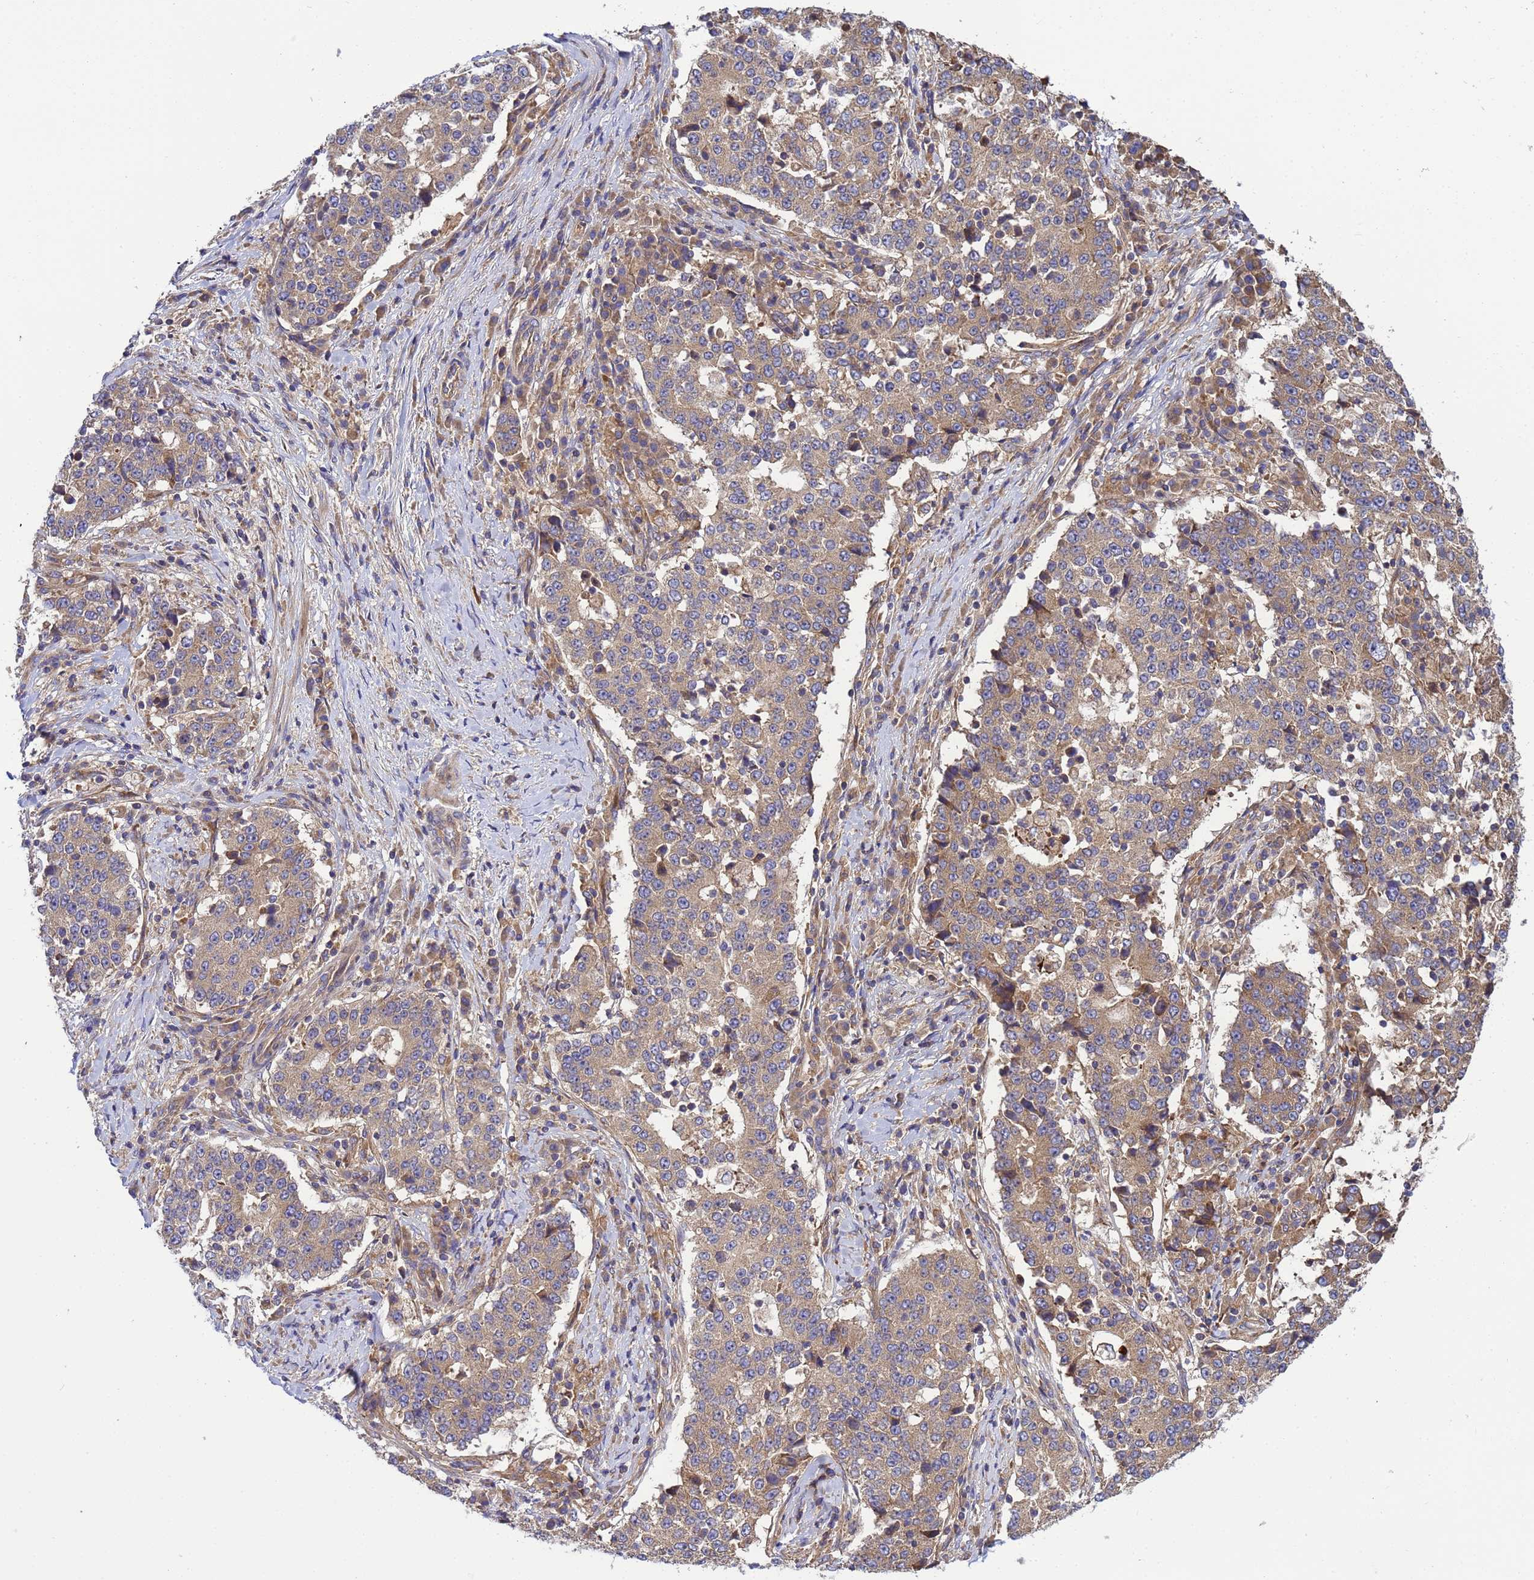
{"staining": {"intensity": "moderate", "quantity": ">75%", "location": "cytoplasmic/membranous"}, "tissue": "stomach cancer", "cell_type": "Tumor cells", "image_type": "cancer", "snomed": [{"axis": "morphology", "description": "Adenocarcinoma, NOS"}, {"axis": "topography", "description": "Stomach"}], "caption": "An IHC histopathology image of neoplastic tissue is shown. Protein staining in brown labels moderate cytoplasmic/membranous positivity in stomach adenocarcinoma within tumor cells.", "gene": "BECN1", "patient": {"sex": "male", "age": 59}}